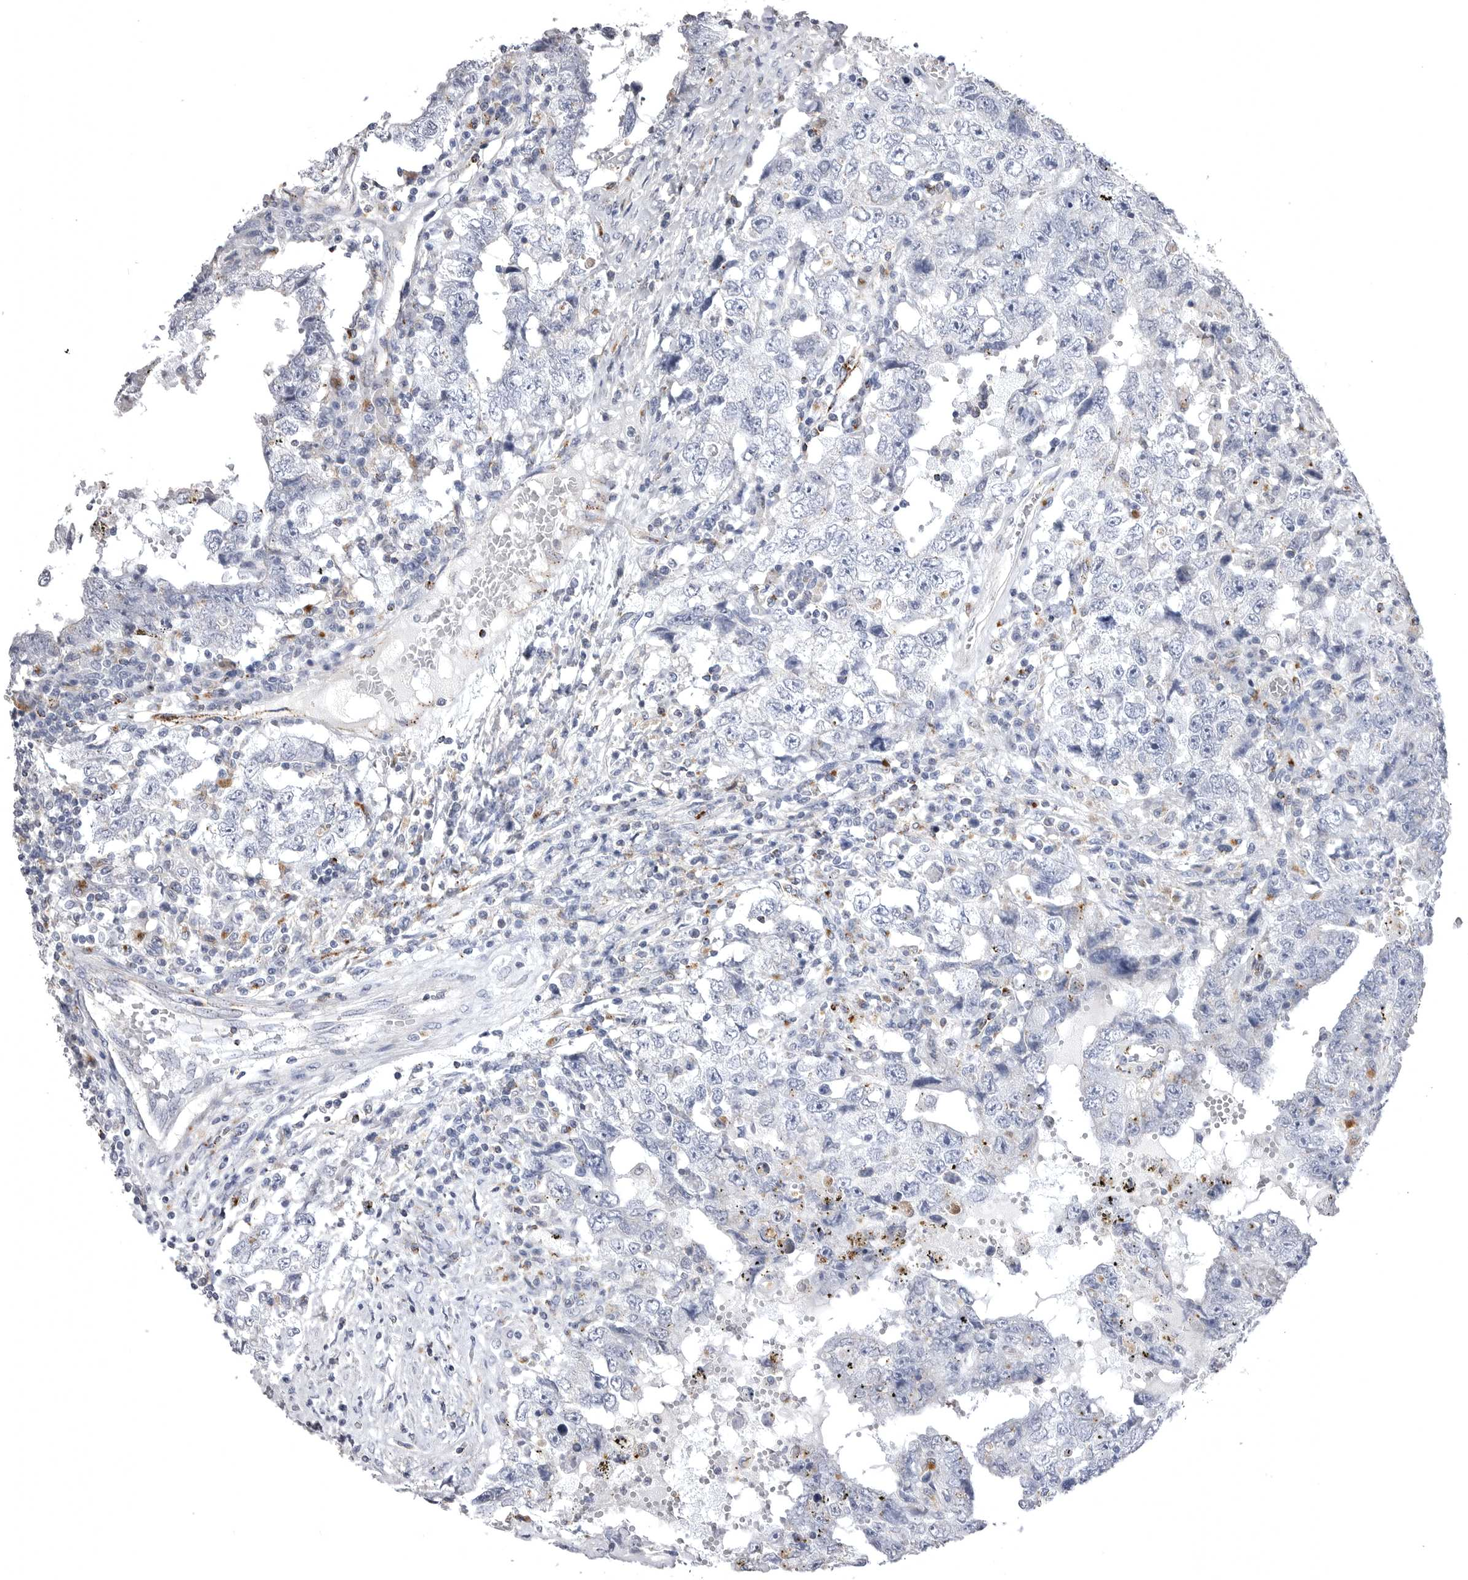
{"staining": {"intensity": "negative", "quantity": "none", "location": "none"}, "tissue": "testis cancer", "cell_type": "Tumor cells", "image_type": "cancer", "snomed": [{"axis": "morphology", "description": "Carcinoma, Embryonal, NOS"}, {"axis": "topography", "description": "Testis"}], "caption": "Tumor cells show no significant expression in testis cancer (embryonal carcinoma).", "gene": "PSPN", "patient": {"sex": "male", "age": 26}}